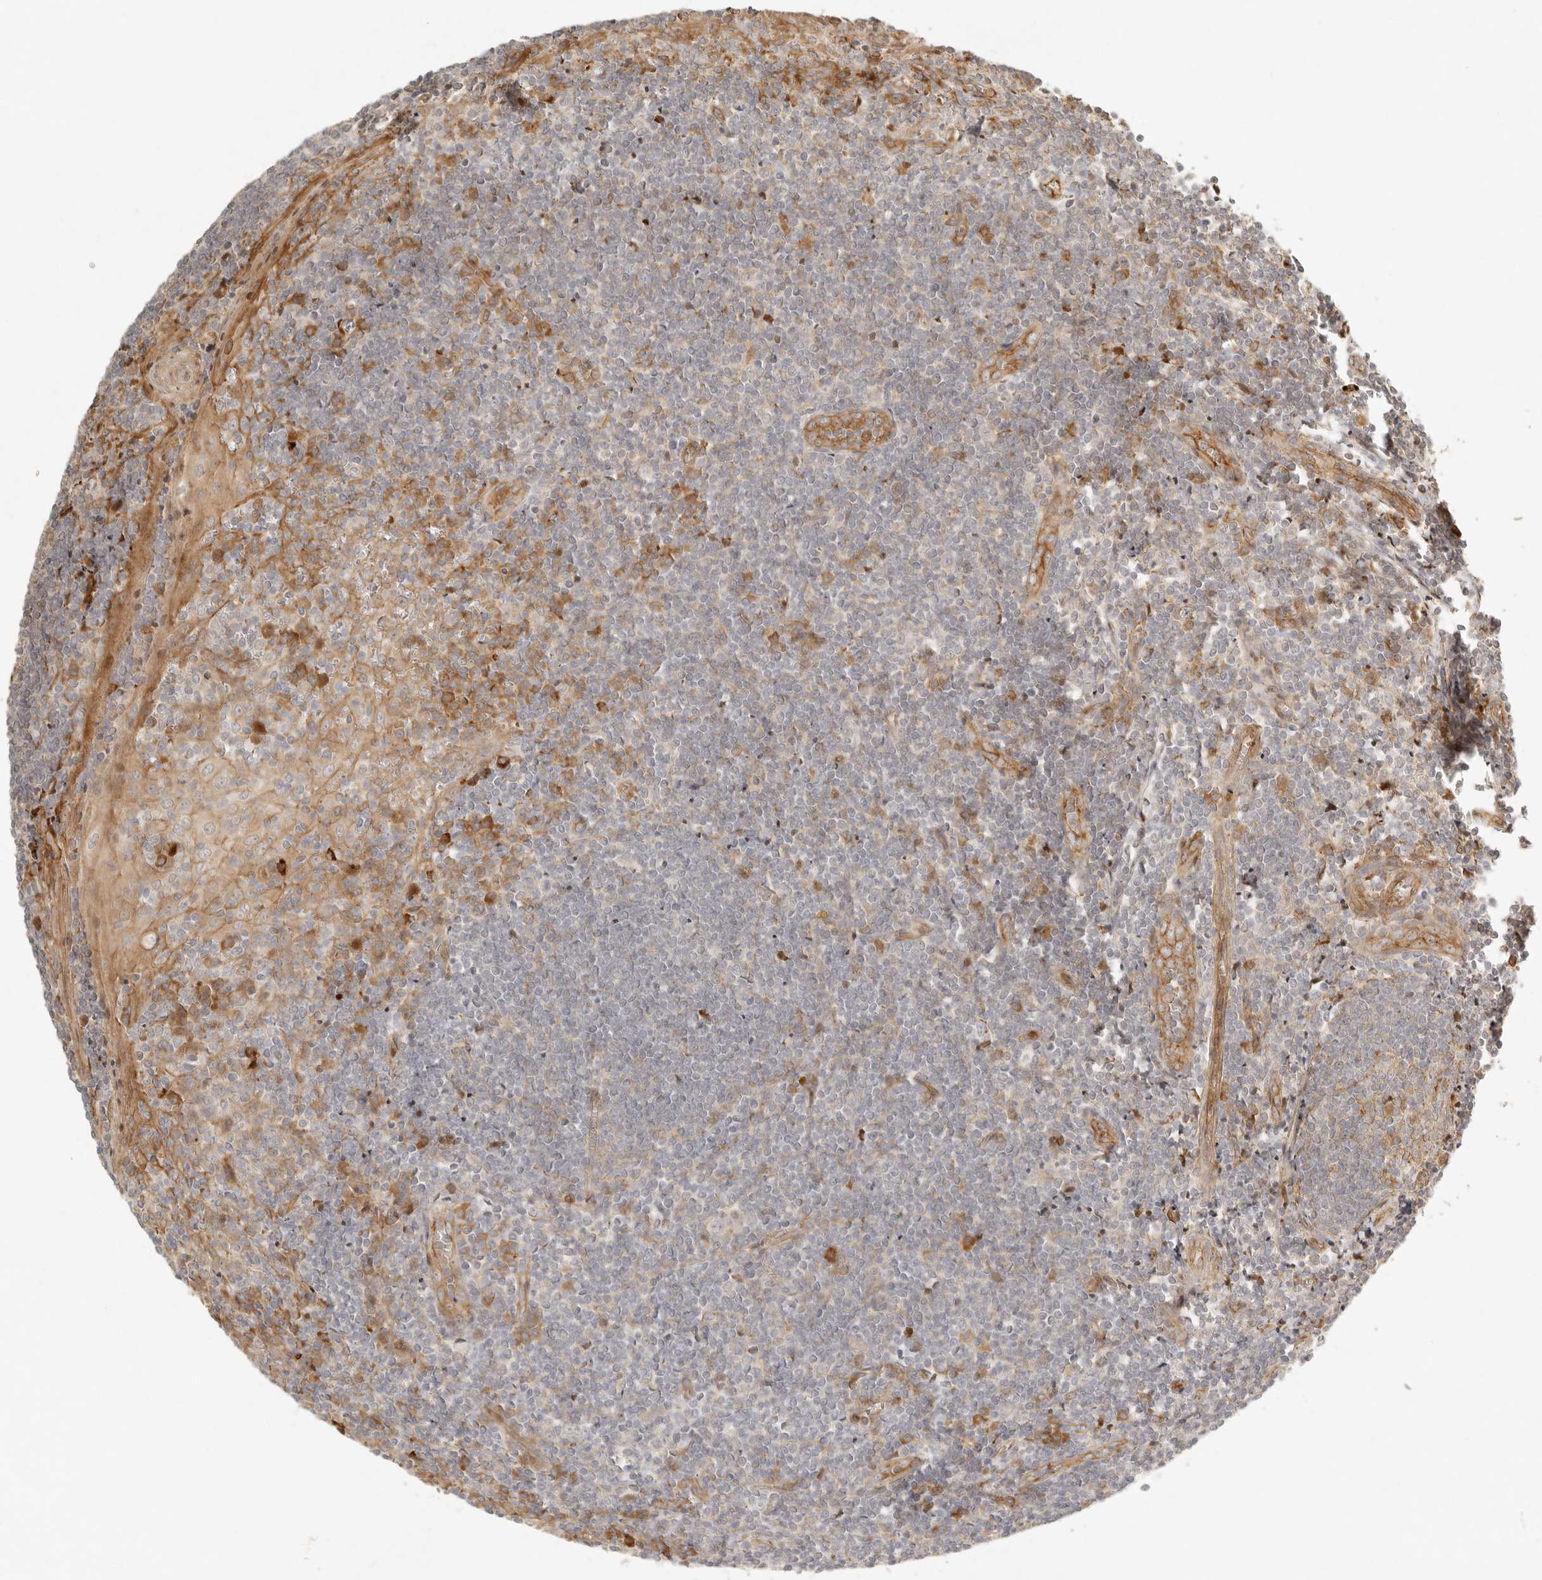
{"staining": {"intensity": "moderate", "quantity": "<25%", "location": "cytoplasmic/membranous"}, "tissue": "tonsil", "cell_type": "Germinal center cells", "image_type": "normal", "snomed": [{"axis": "morphology", "description": "Normal tissue, NOS"}, {"axis": "topography", "description": "Tonsil"}], "caption": "Moderate cytoplasmic/membranous expression for a protein is identified in about <25% of germinal center cells of benign tonsil using immunohistochemistry.", "gene": "KLHL38", "patient": {"sex": "male", "age": 27}}